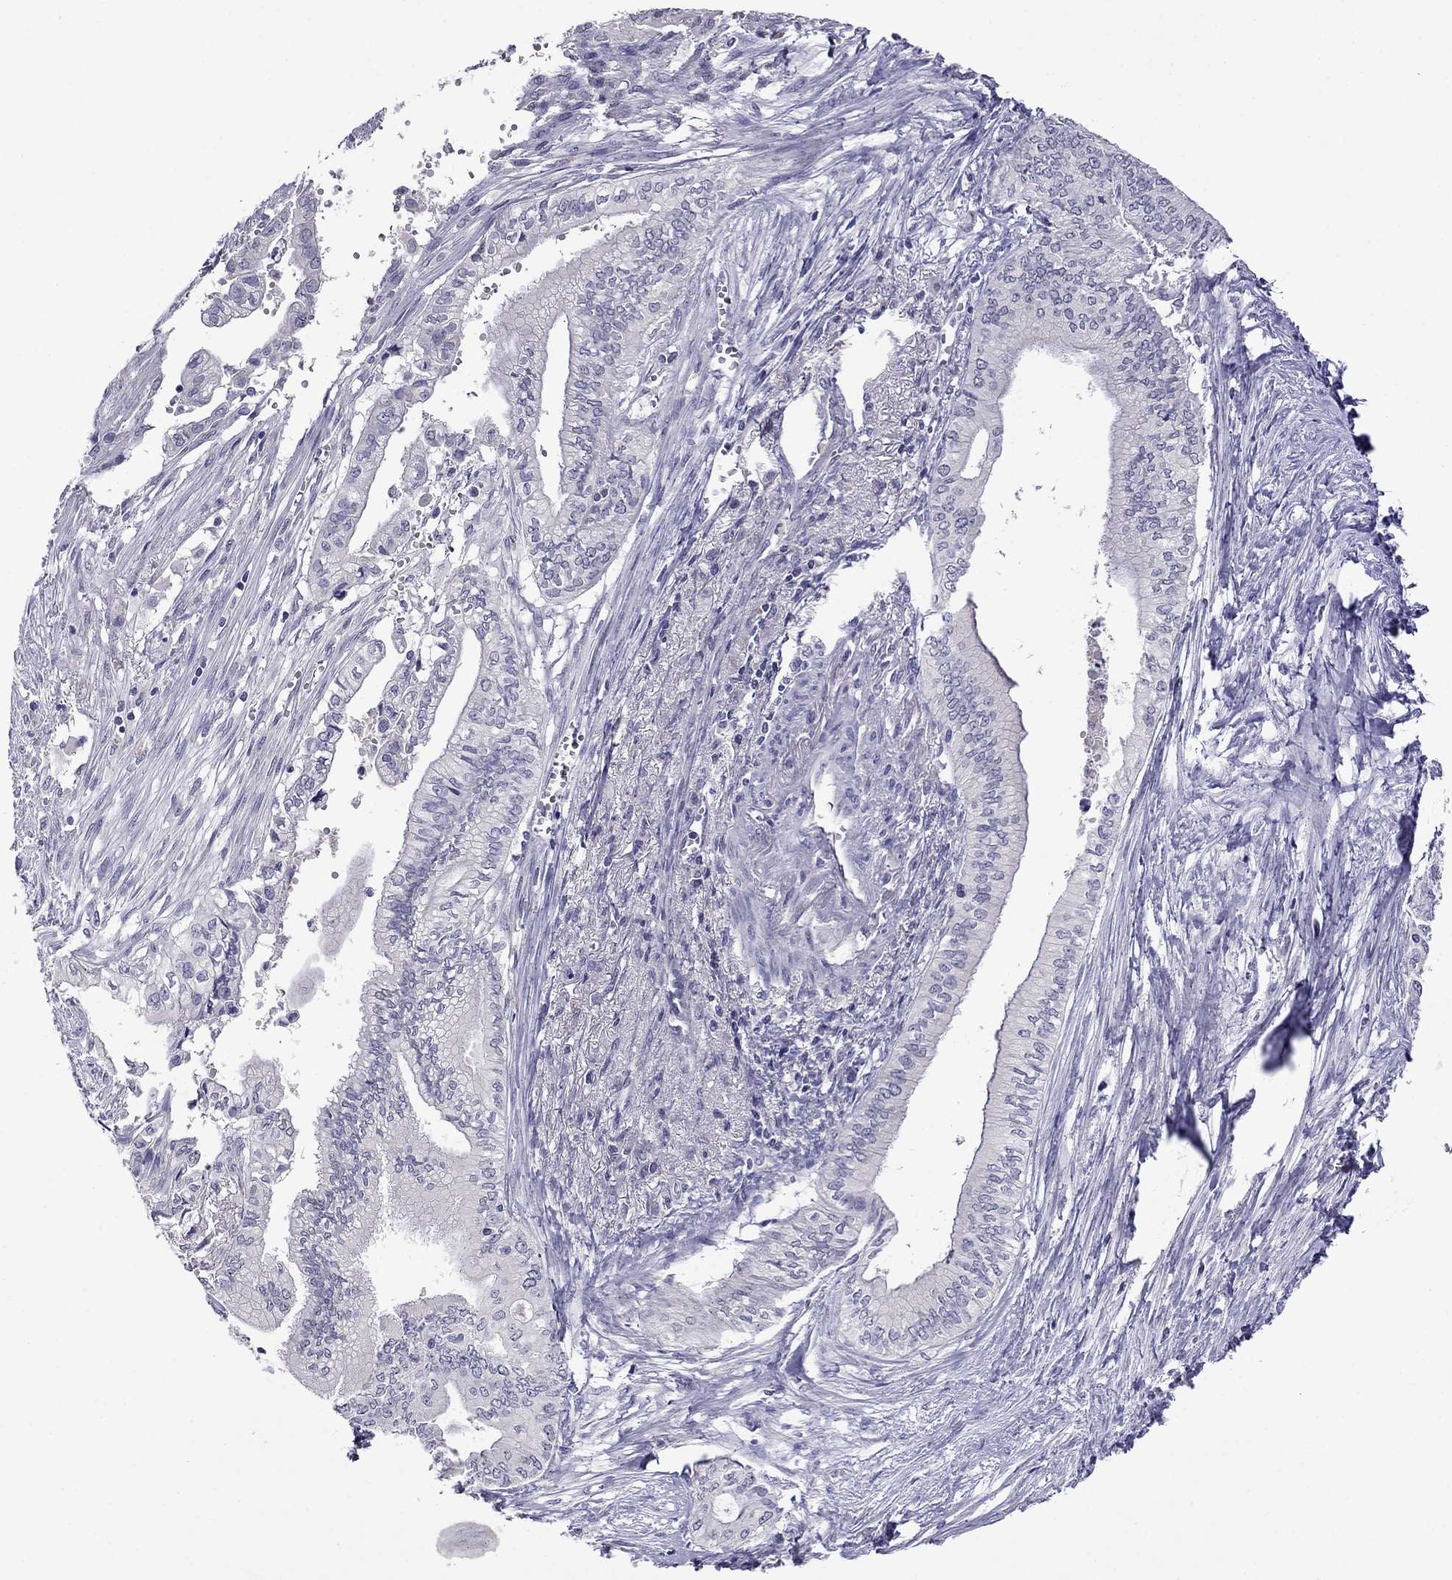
{"staining": {"intensity": "negative", "quantity": "none", "location": "none"}, "tissue": "pancreatic cancer", "cell_type": "Tumor cells", "image_type": "cancer", "snomed": [{"axis": "morphology", "description": "Adenocarcinoma, NOS"}, {"axis": "topography", "description": "Pancreas"}], "caption": "Tumor cells show no significant protein positivity in pancreatic cancer (adenocarcinoma). The staining was performed using DAB (3,3'-diaminobenzidine) to visualize the protein expression in brown, while the nuclei were stained in blue with hematoxylin (Magnification: 20x).", "gene": "STAR", "patient": {"sex": "female", "age": 61}}